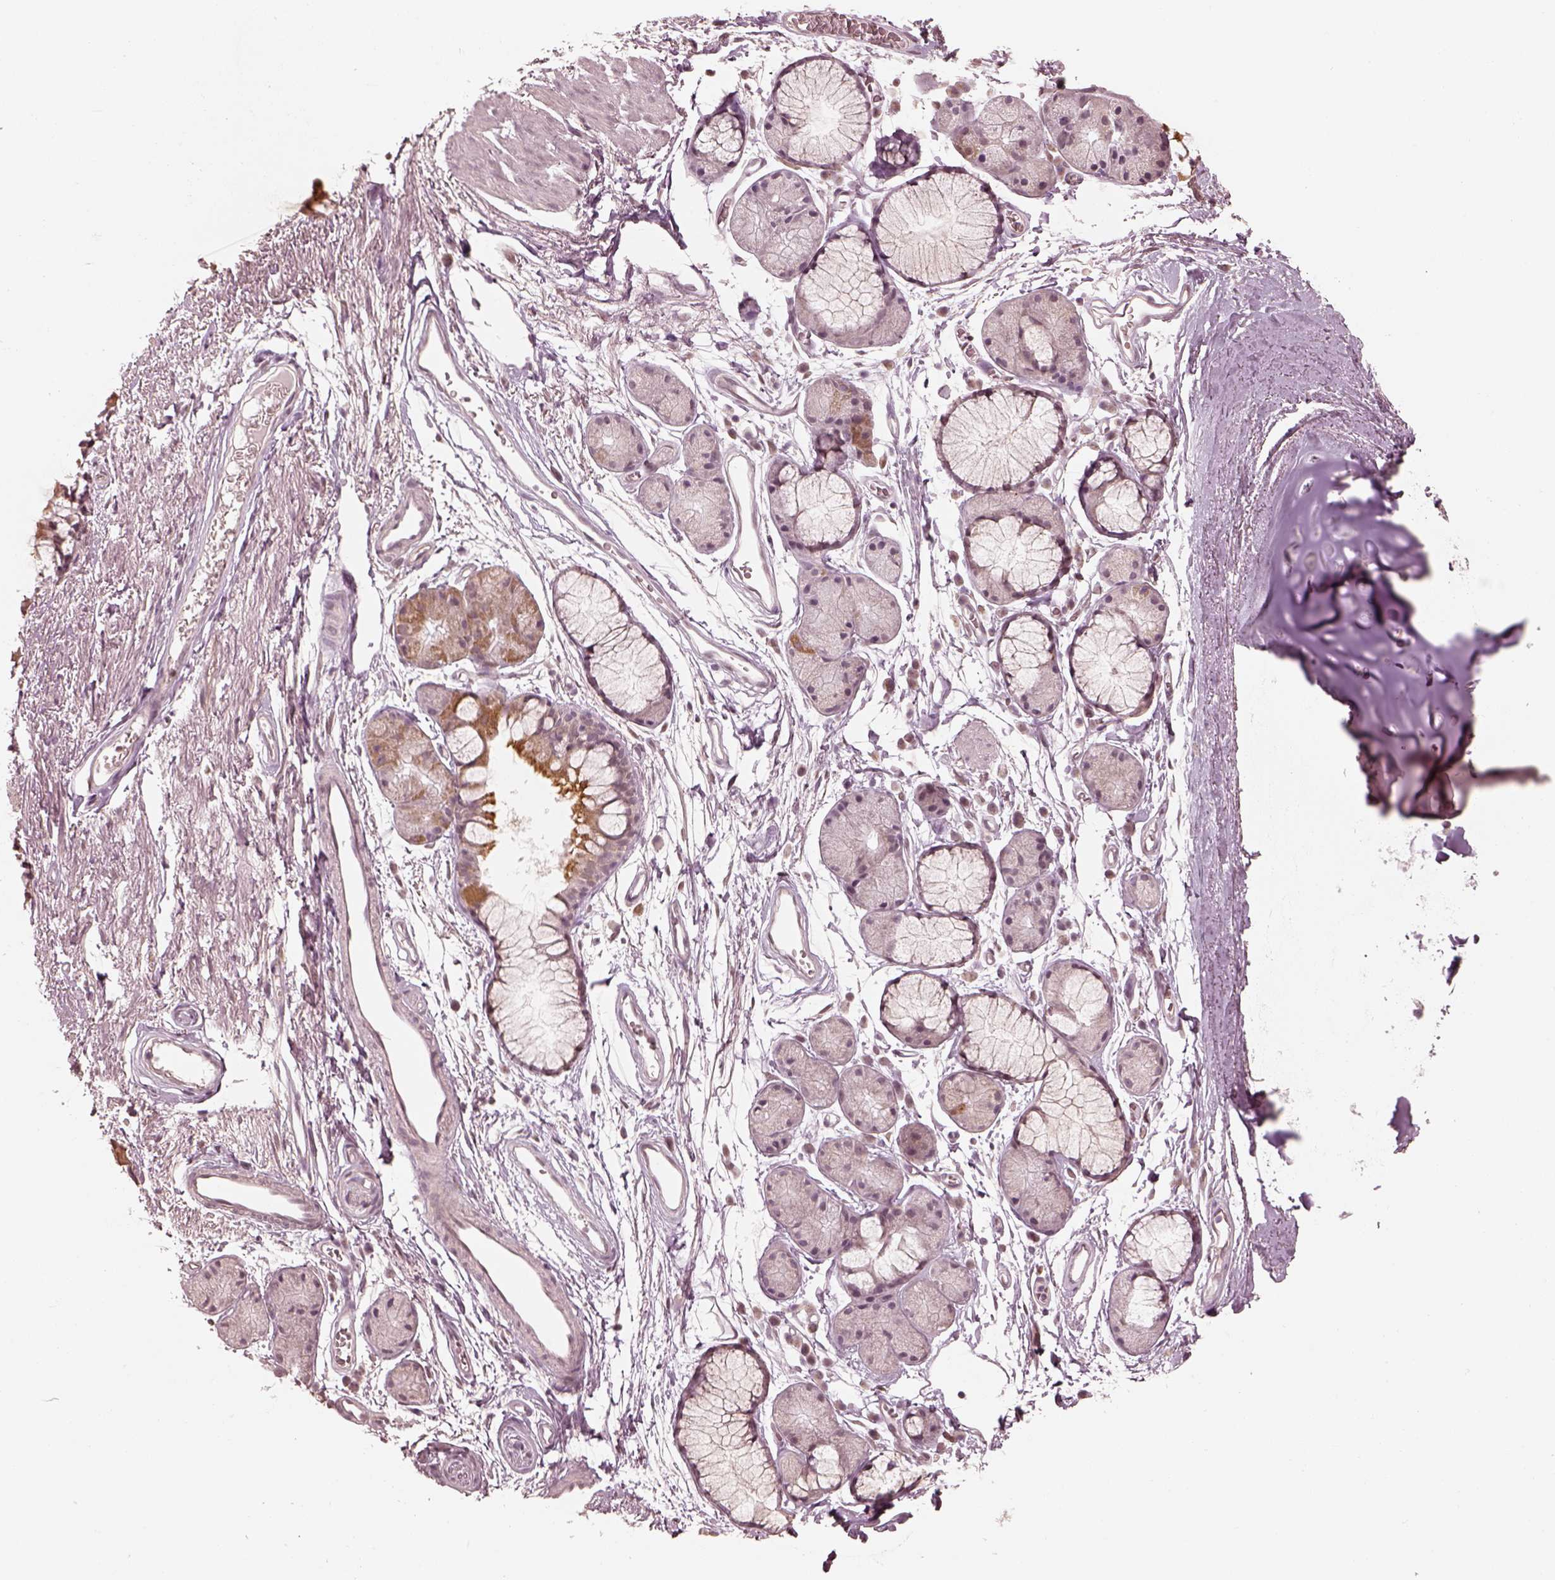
{"staining": {"intensity": "negative", "quantity": "none", "location": "none"}, "tissue": "adipose tissue", "cell_type": "Adipocytes", "image_type": "normal", "snomed": [{"axis": "morphology", "description": "Normal tissue, NOS"}, {"axis": "topography", "description": "Cartilage tissue"}, {"axis": "topography", "description": "Bronchus"}], "caption": "Human adipose tissue stained for a protein using IHC shows no expression in adipocytes.", "gene": "IQCB1", "patient": {"sex": "female", "age": 79}}